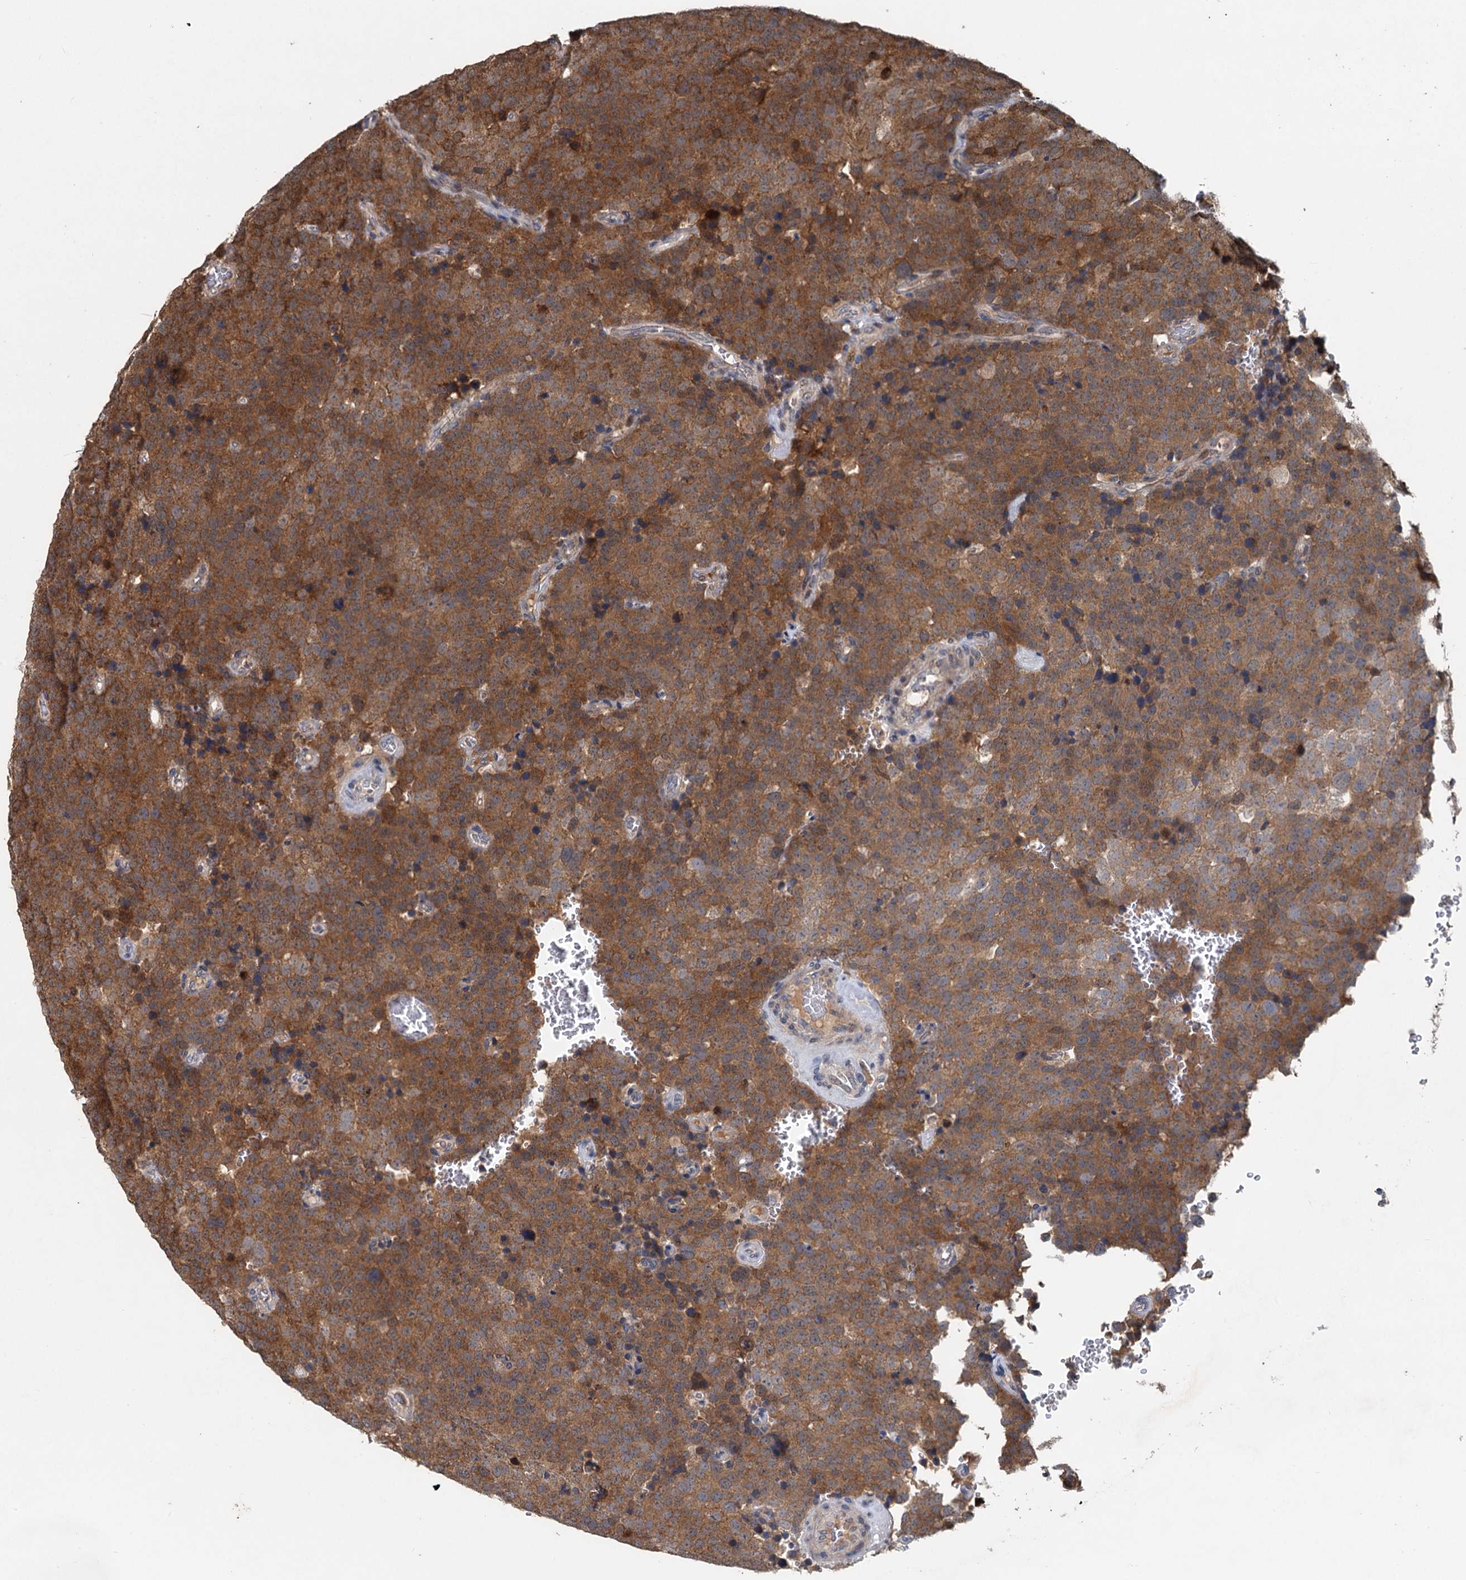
{"staining": {"intensity": "strong", "quantity": ">75%", "location": "cytoplasmic/membranous"}, "tissue": "testis cancer", "cell_type": "Tumor cells", "image_type": "cancer", "snomed": [{"axis": "morphology", "description": "Seminoma, NOS"}, {"axis": "topography", "description": "Testis"}], "caption": "Protein analysis of seminoma (testis) tissue shows strong cytoplasmic/membranous staining in about >75% of tumor cells.", "gene": "OTUB1", "patient": {"sex": "male", "age": 71}}